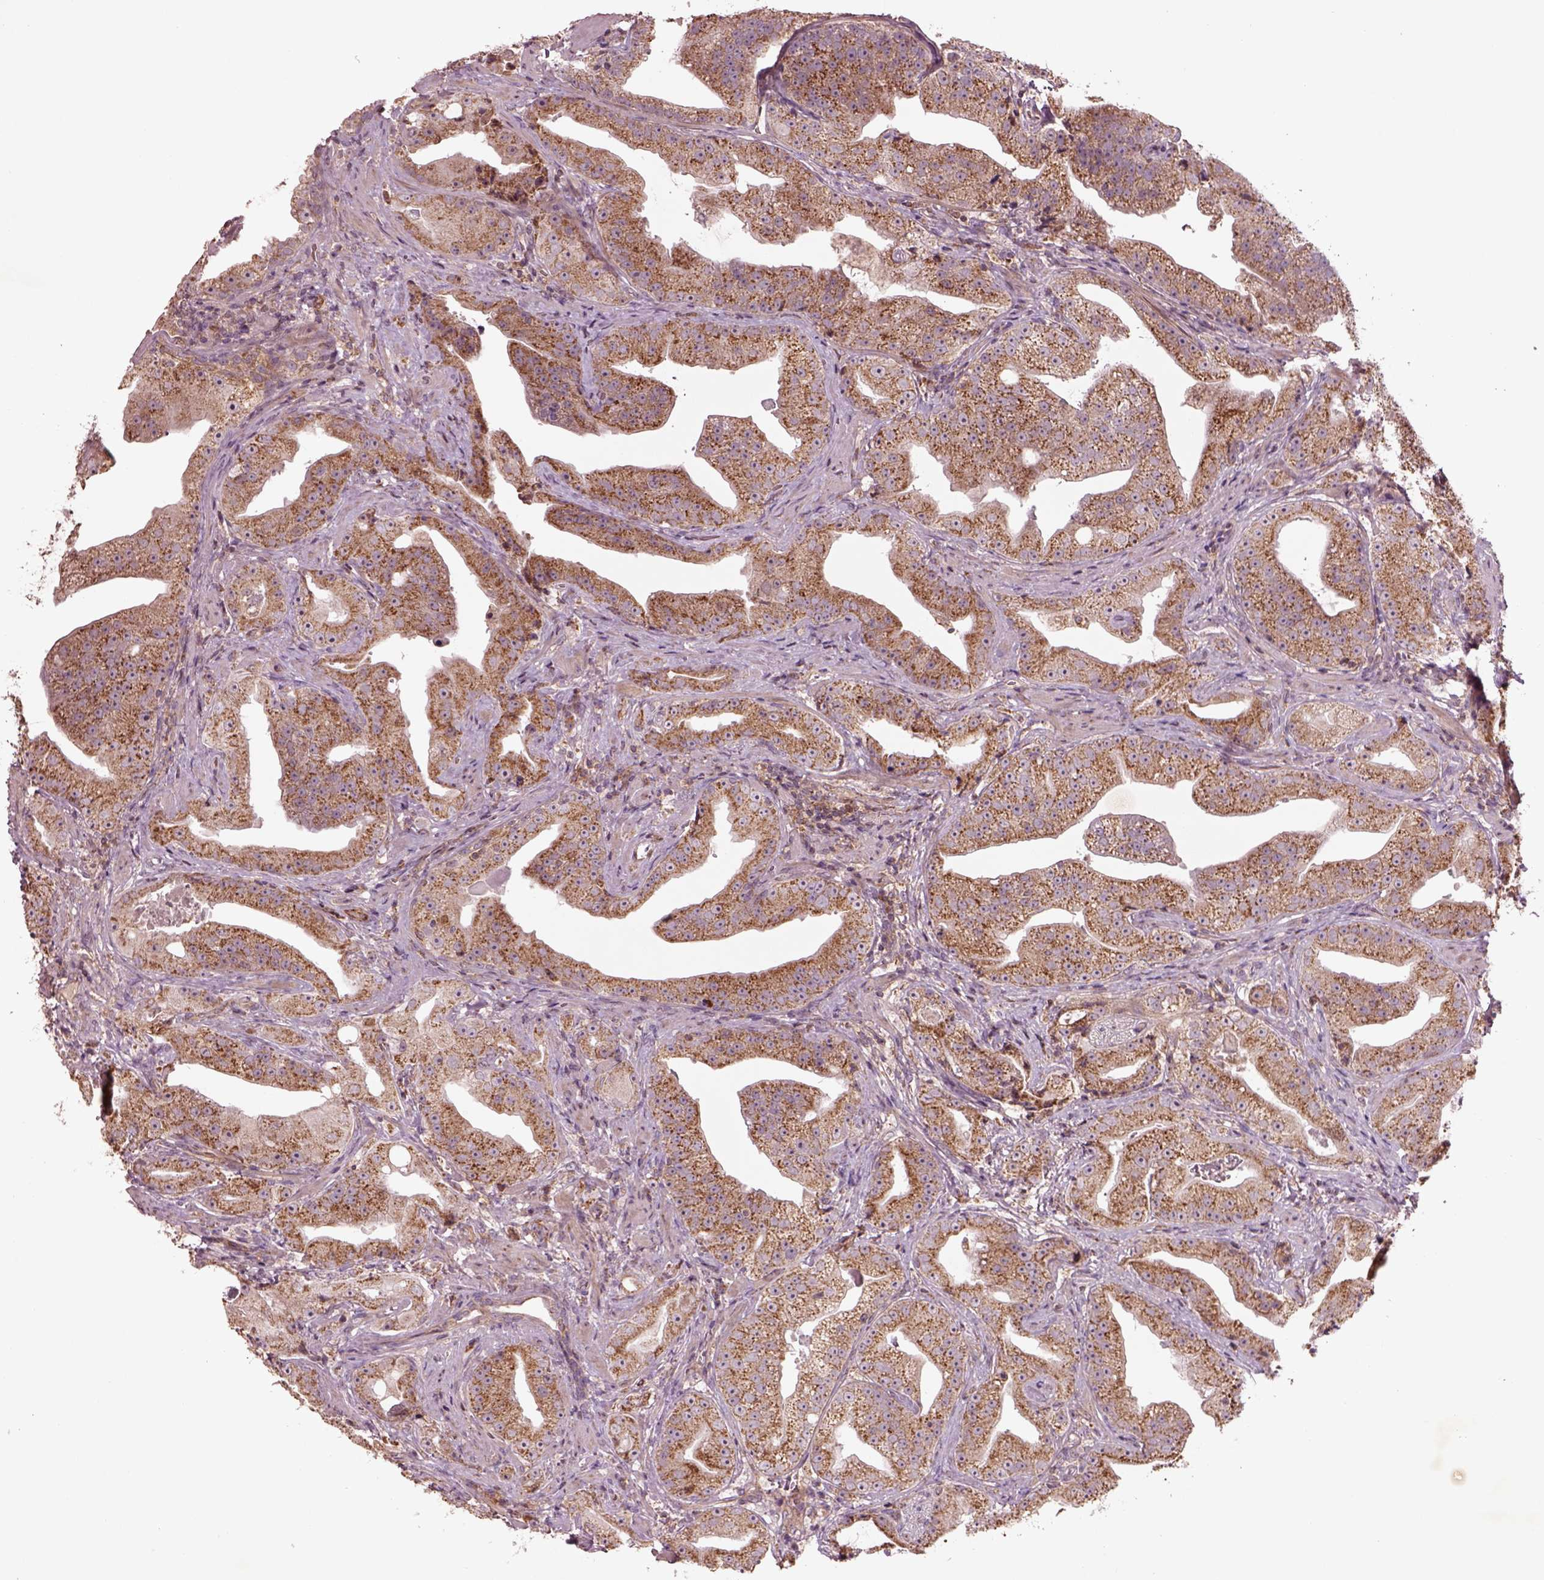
{"staining": {"intensity": "moderate", "quantity": ">75%", "location": "cytoplasmic/membranous"}, "tissue": "prostate cancer", "cell_type": "Tumor cells", "image_type": "cancer", "snomed": [{"axis": "morphology", "description": "Adenocarcinoma, Low grade"}, {"axis": "topography", "description": "Prostate"}], "caption": "IHC (DAB (3,3'-diaminobenzidine)) staining of prostate adenocarcinoma (low-grade) displays moderate cytoplasmic/membranous protein staining in approximately >75% of tumor cells.", "gene": "SLC25A5", "patient": {"sex": "male", "age": 62}}